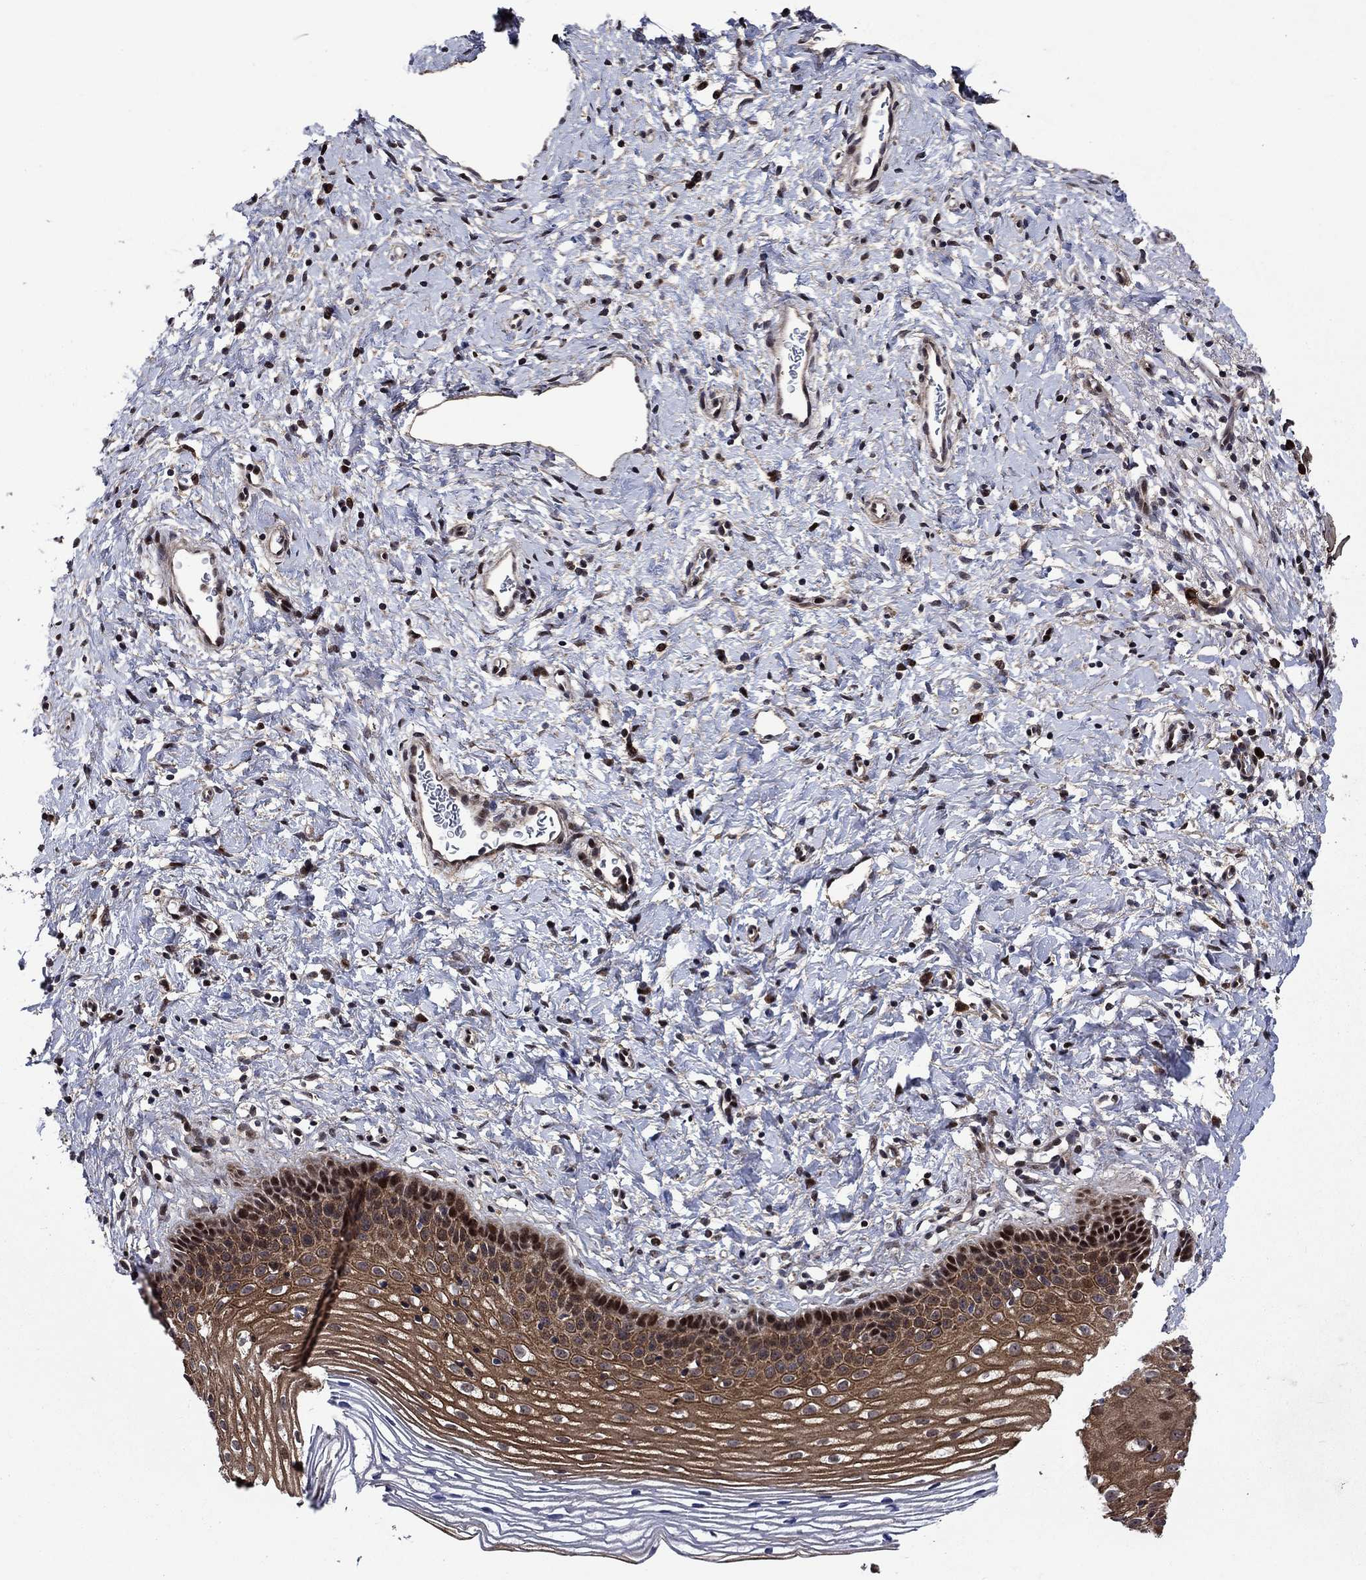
{"staining": {"intensity": "moderate", "quantity": ">75%", "location": "cytoplasmic/membranous,nuclear"}, "tissue": "cervix", "cell_type": "Squamous epithelial cells", "image_type": "normal", "snomed": [{"axis": "morphology", "description": "Normal tissue, NOS"}, {"axis": "topography", "description": "Cervix"}], "caption": "The image displays a brown stain indicating the presence of a protein in the cytoplasmic/membranous,nuclear of squamous epithelial cells in cervix.", "gene": "AGTPBP1", "patient": {"sex": "female", "age": 39}}